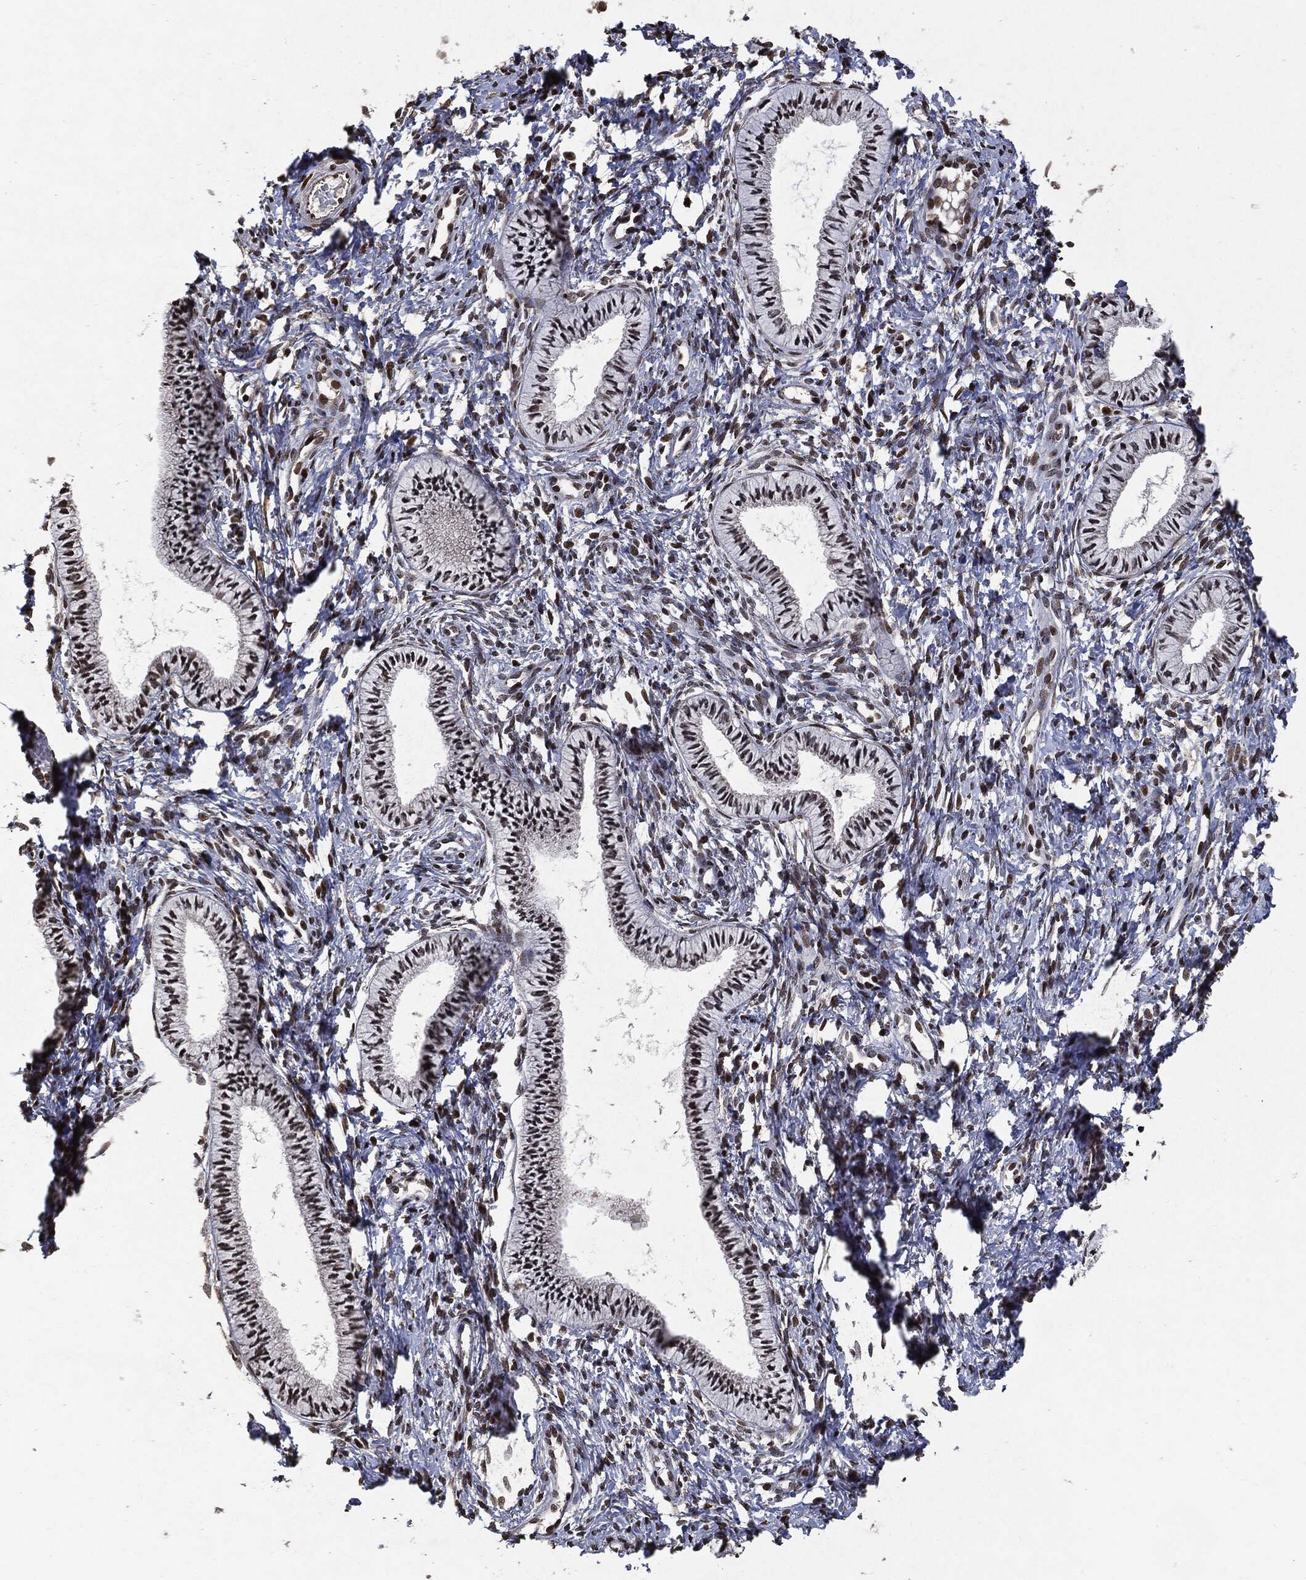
{"staining": {"intensity": "moderate", "quantity": "25%-75%", "location": "nuclear"}, "tissue": "cervix", "cell_type": "Glandular cells", "image_type": "normal", "snomed": [{"axis": "morphology", "description": "Normal tissue, NOS"}, {"axis": "topography", "description": "Cervix"}], "caption": "Immunohistochemical staining of normal human cervix reveals medium levels of moderate nuclear staining in approximately 25%-75% of glandular cells. (brown staining indicates protein expression, while blue staining denotes nuclei).", "gene": "JUN", "patient": {"sex": "female", "age": 39}}